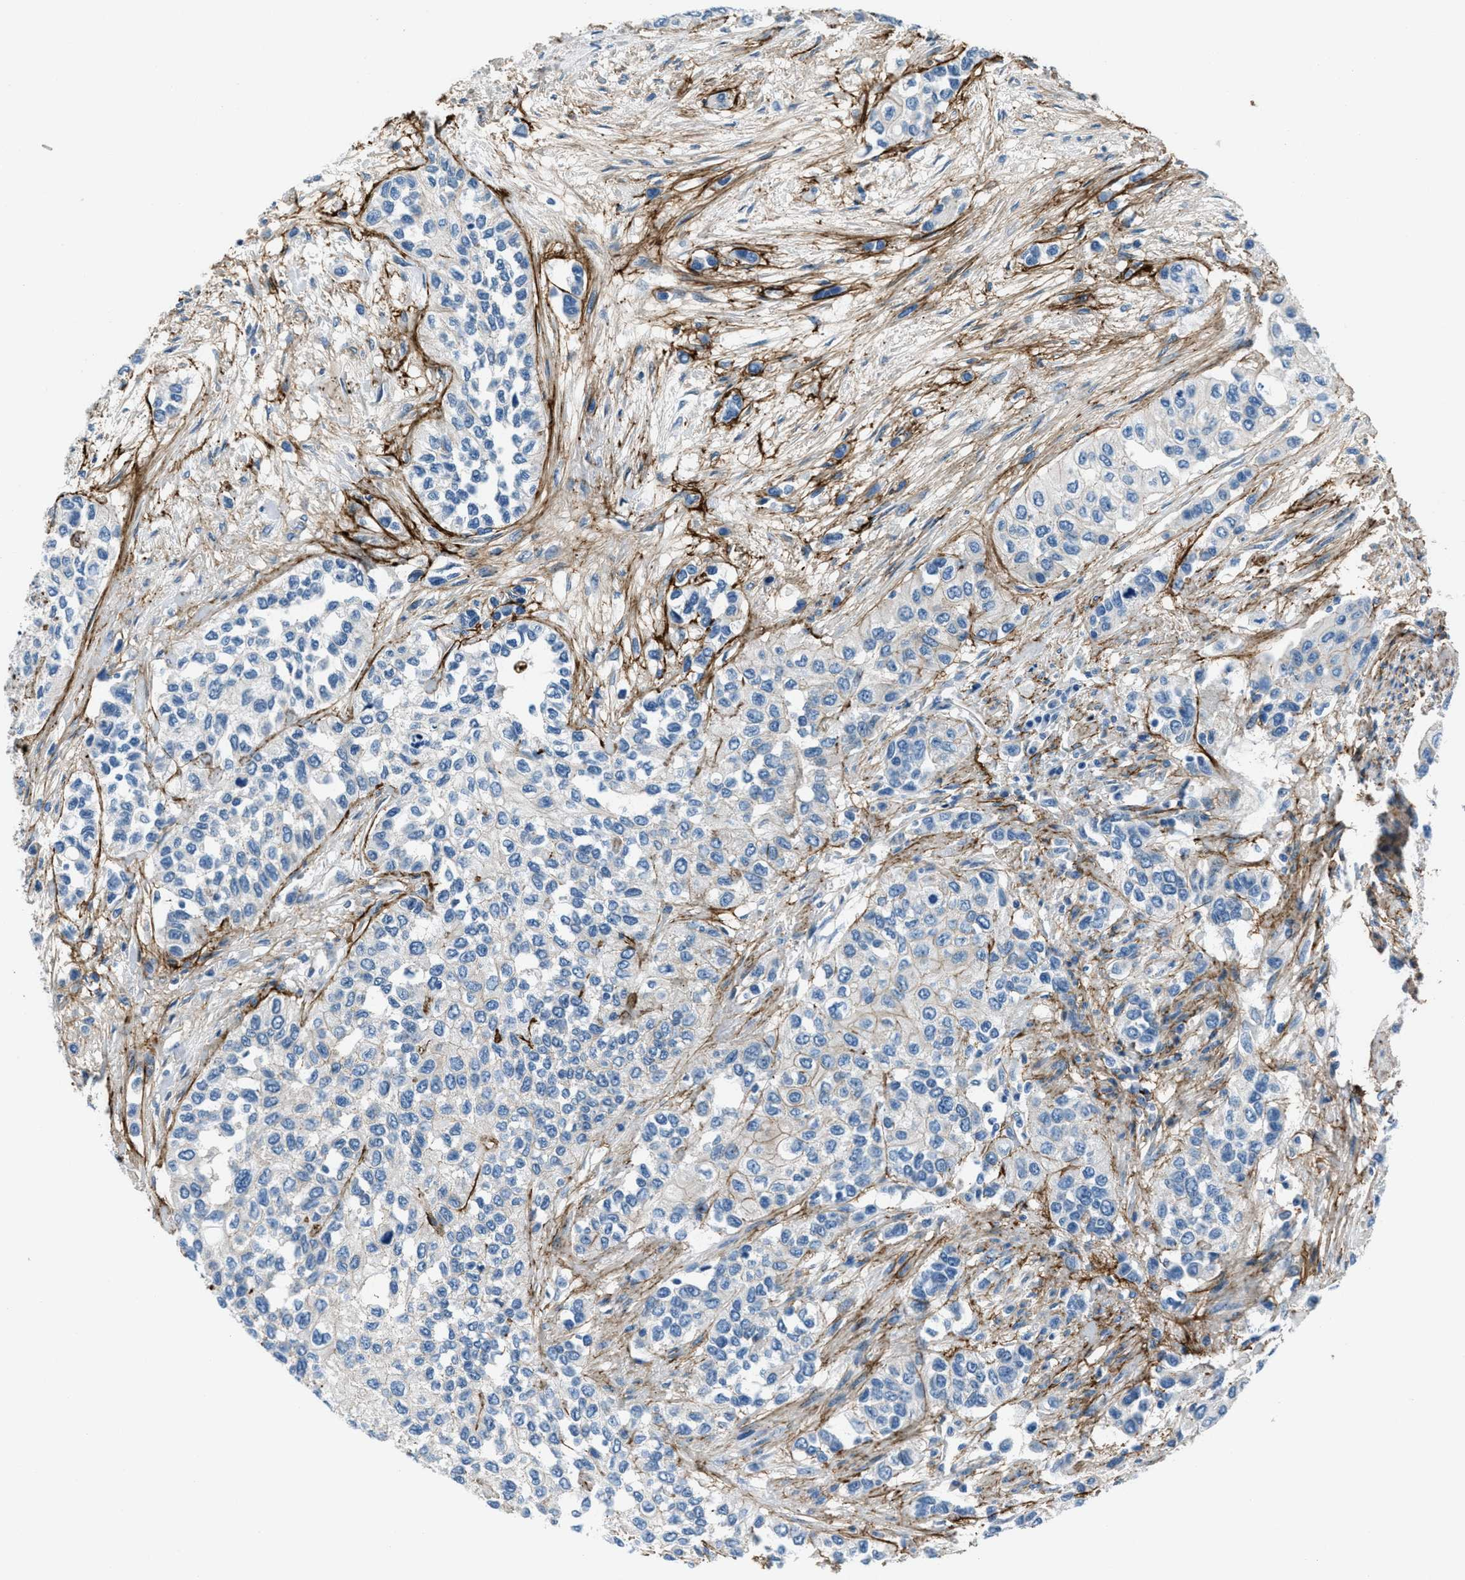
{"staining": {"intensity": "negative", "quantity": "none", "location": "none"}, "tissue": "urothelial cancer", "cell_type": "Tumor cells", "image_type": "cancer", "snomed": [{"axis": "morphology", "description": "Urothelial carcinoma, High grade"}, {"axis": "topography", "description": "Urinary bladder"}], "caption": "Immunohistochemistry (IHC) of urothelial cancer exhibits no expression in tumor cells.", "gene": "FBN1", "patient": {"sex": "female", "age": 56}}